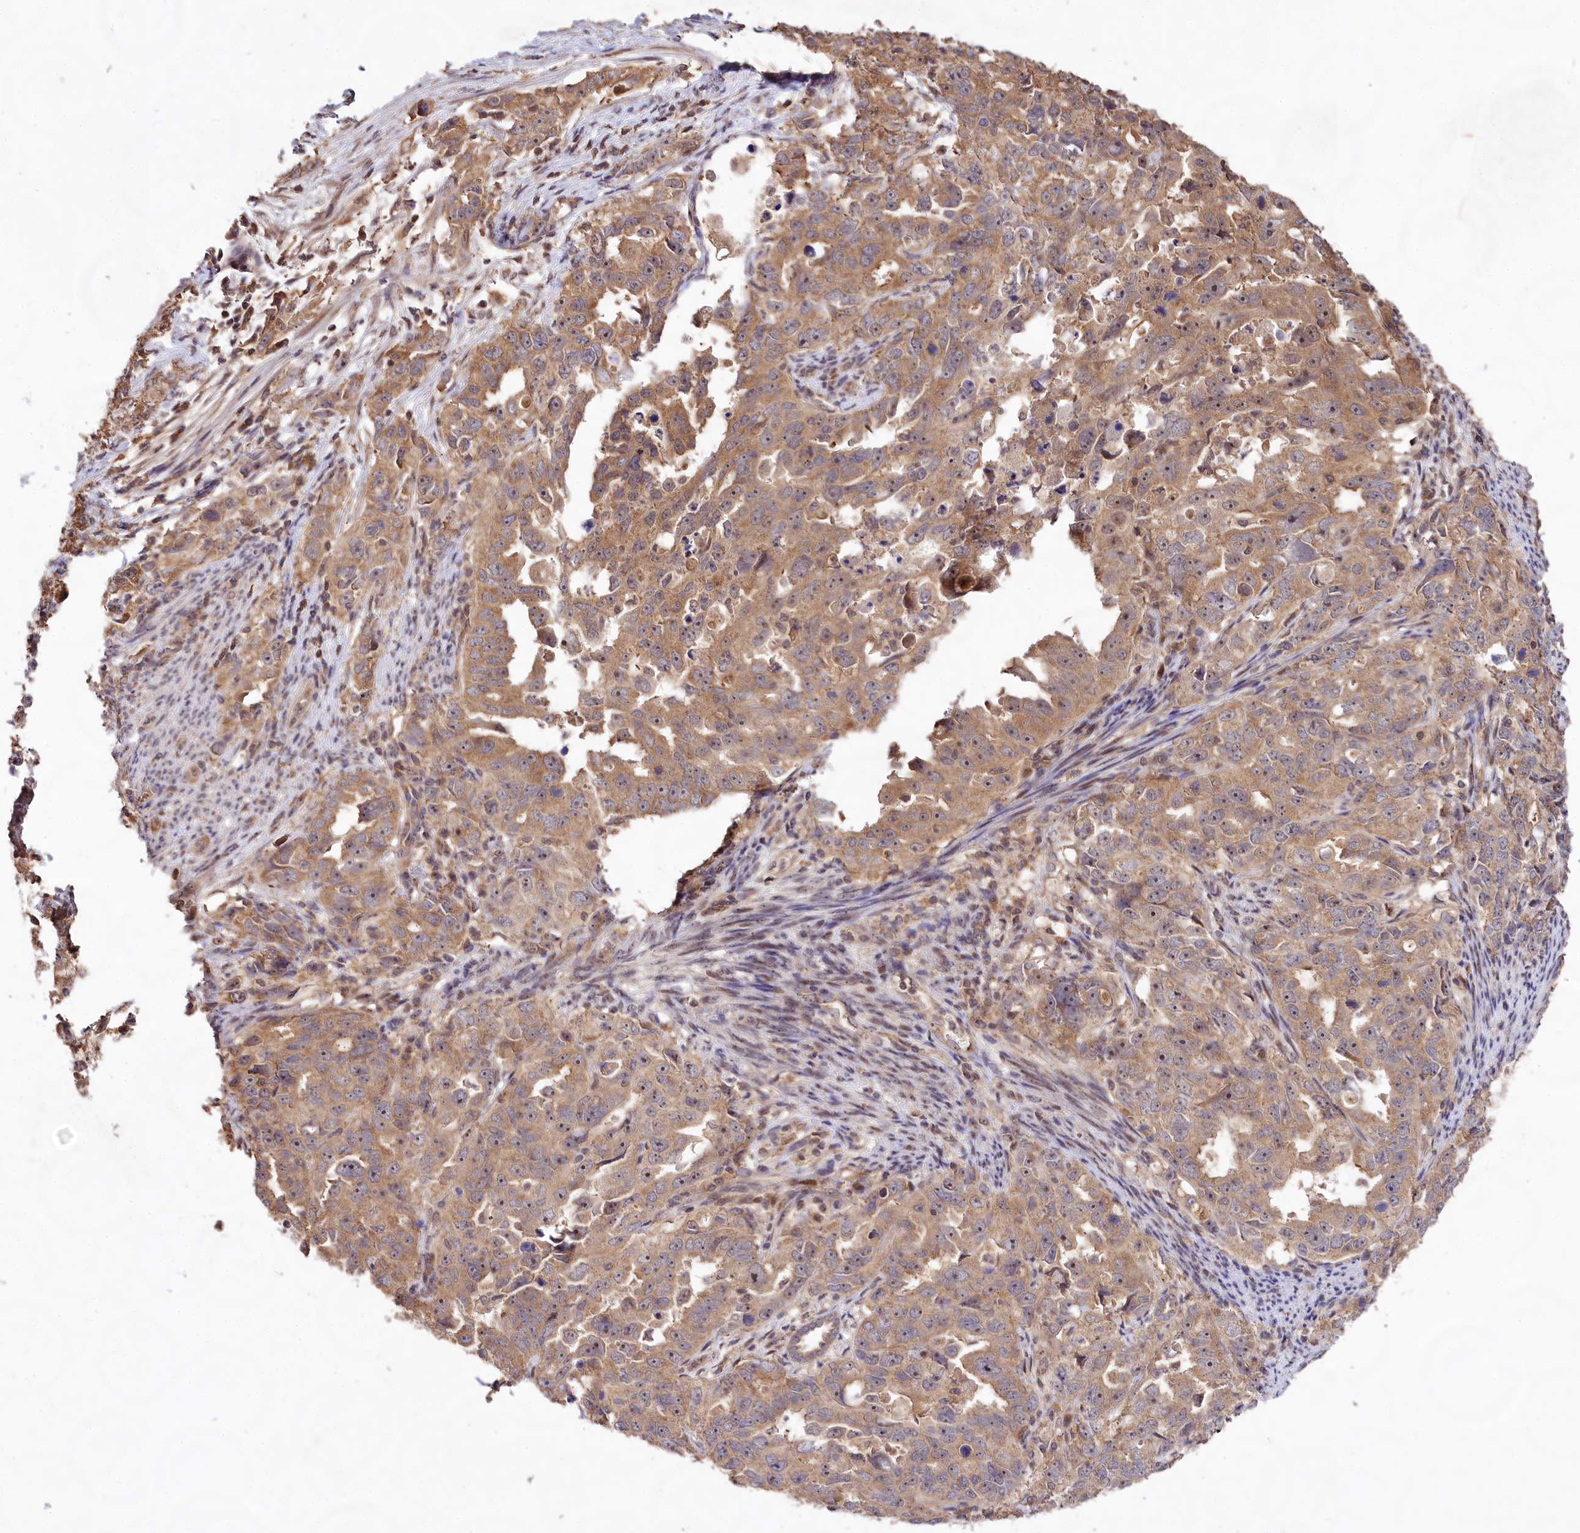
{"staining": {"intensity": "moderate", "quantity": ">75%", "location": "cytoplasmic/membranous,nuclear"}, "tissue": "endometrial cancer", "cell_type": "Tumor cells", "image_type": "cancer", "snomed": [{"axis": "morphology", "description": "Adenocarcinoma, NOS"}, {"axis": "topography", "description": "Endometrium"}], "caption": "Protein staining reveals moderate cytoplasmic/membranous and nuclear positivity in about >75% of tumor cells in adenocarcinoma (endometrial).", "gene": "RRP8", "patient": {"sex": "female", "age": 65}}